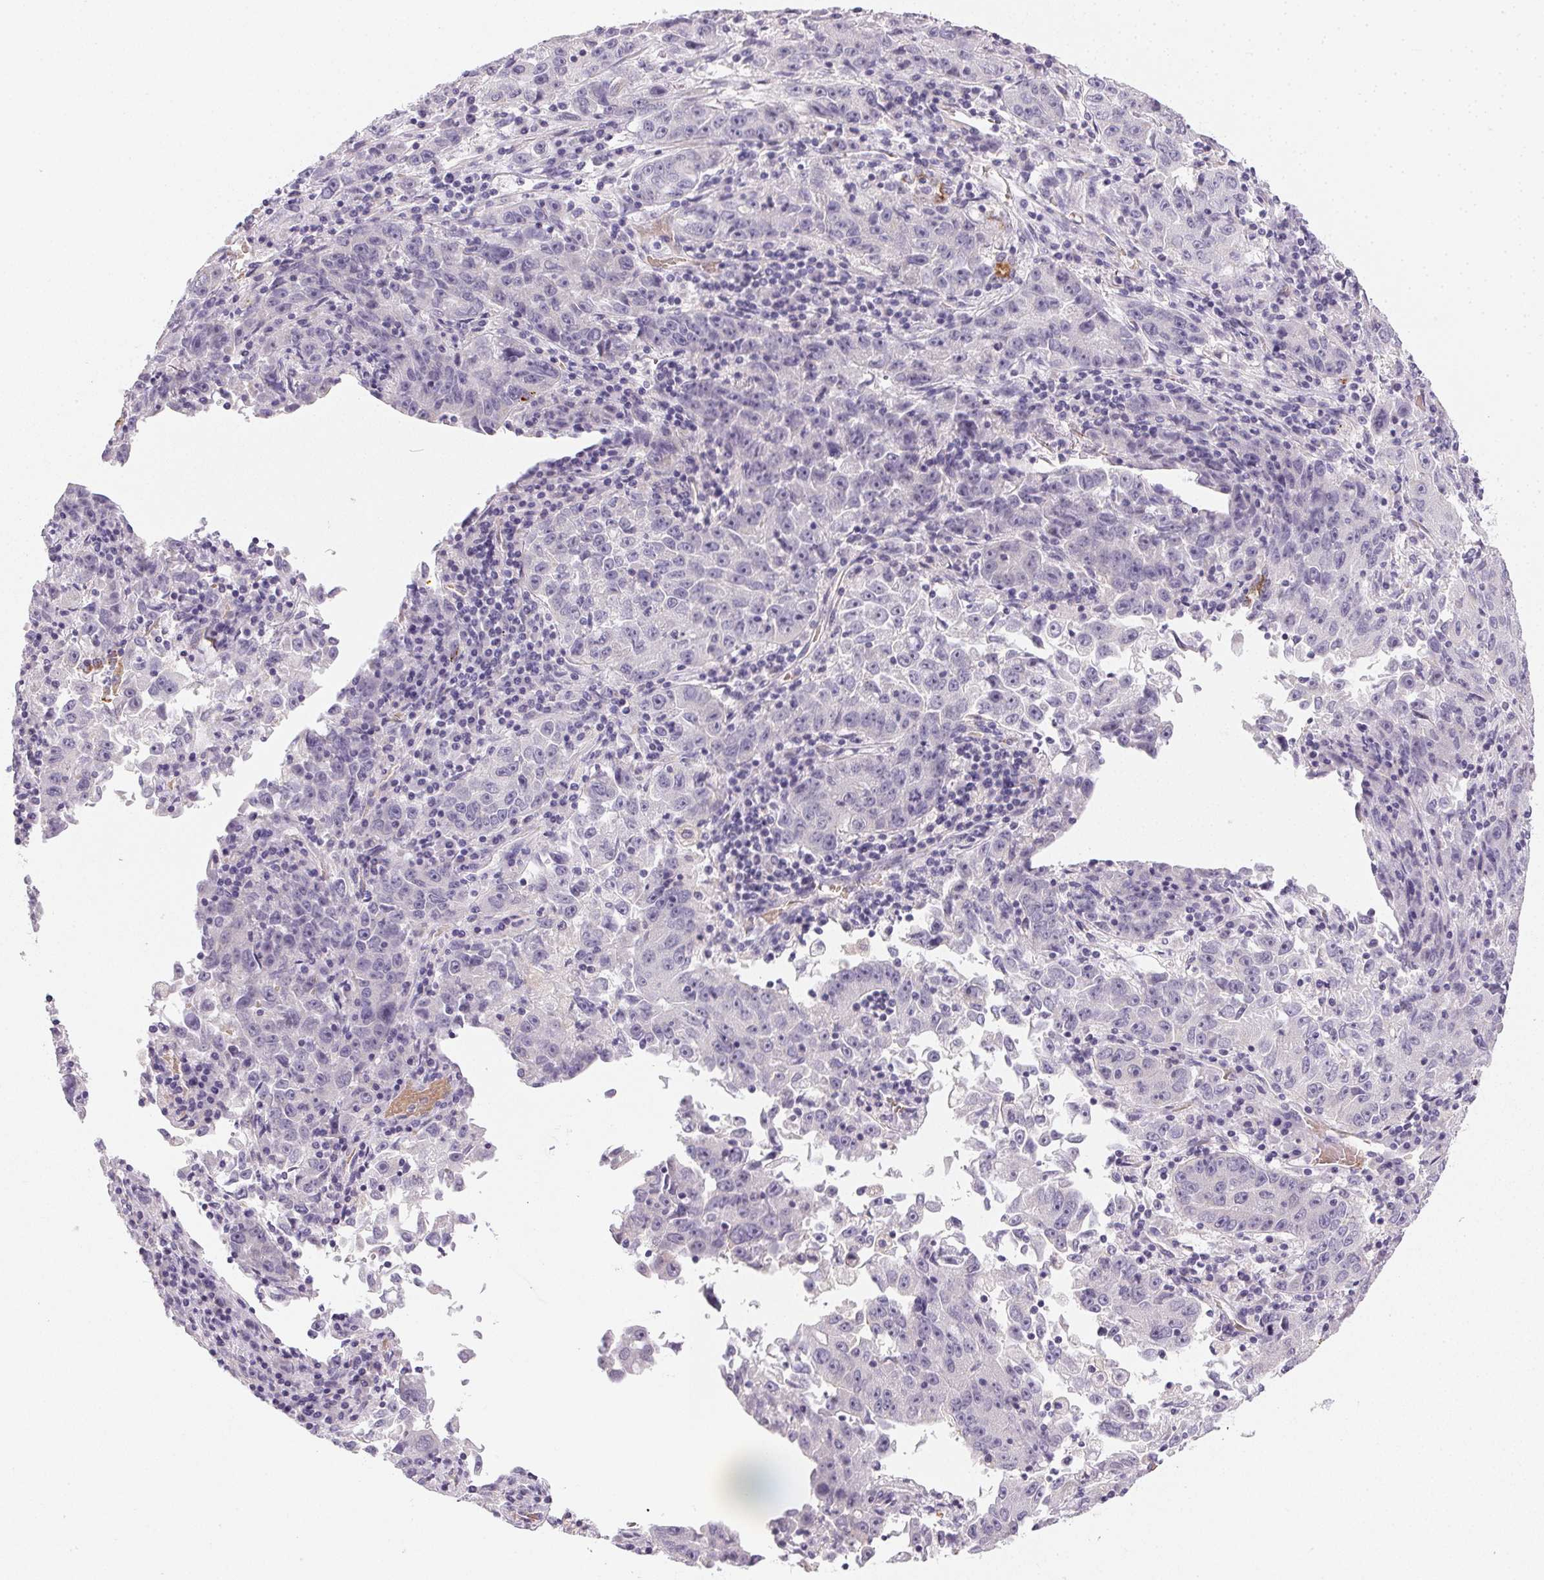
{"staining": {"intensity": "negative", "quantity": "none", "location": "none"}, "tissue": "lung cancer", "cell_type": "Tumor cells", "image_type": "cancer", "snomed": [{"axis": "morphology", "description": "Normal morphology"}, {"axis": "morphology", "description": "Adenocarcinoma, NOS"}, {"axis": "topography", "description": "Lymph node"}, {"axis": "topography", "description": "Lung"}], "caption": "A photomicrograph of human adenocarcinoma (lung) is negative for staining in tumor cells.", "gene": "SMYD1", "patient": {"sex": "female", "age": 57}}